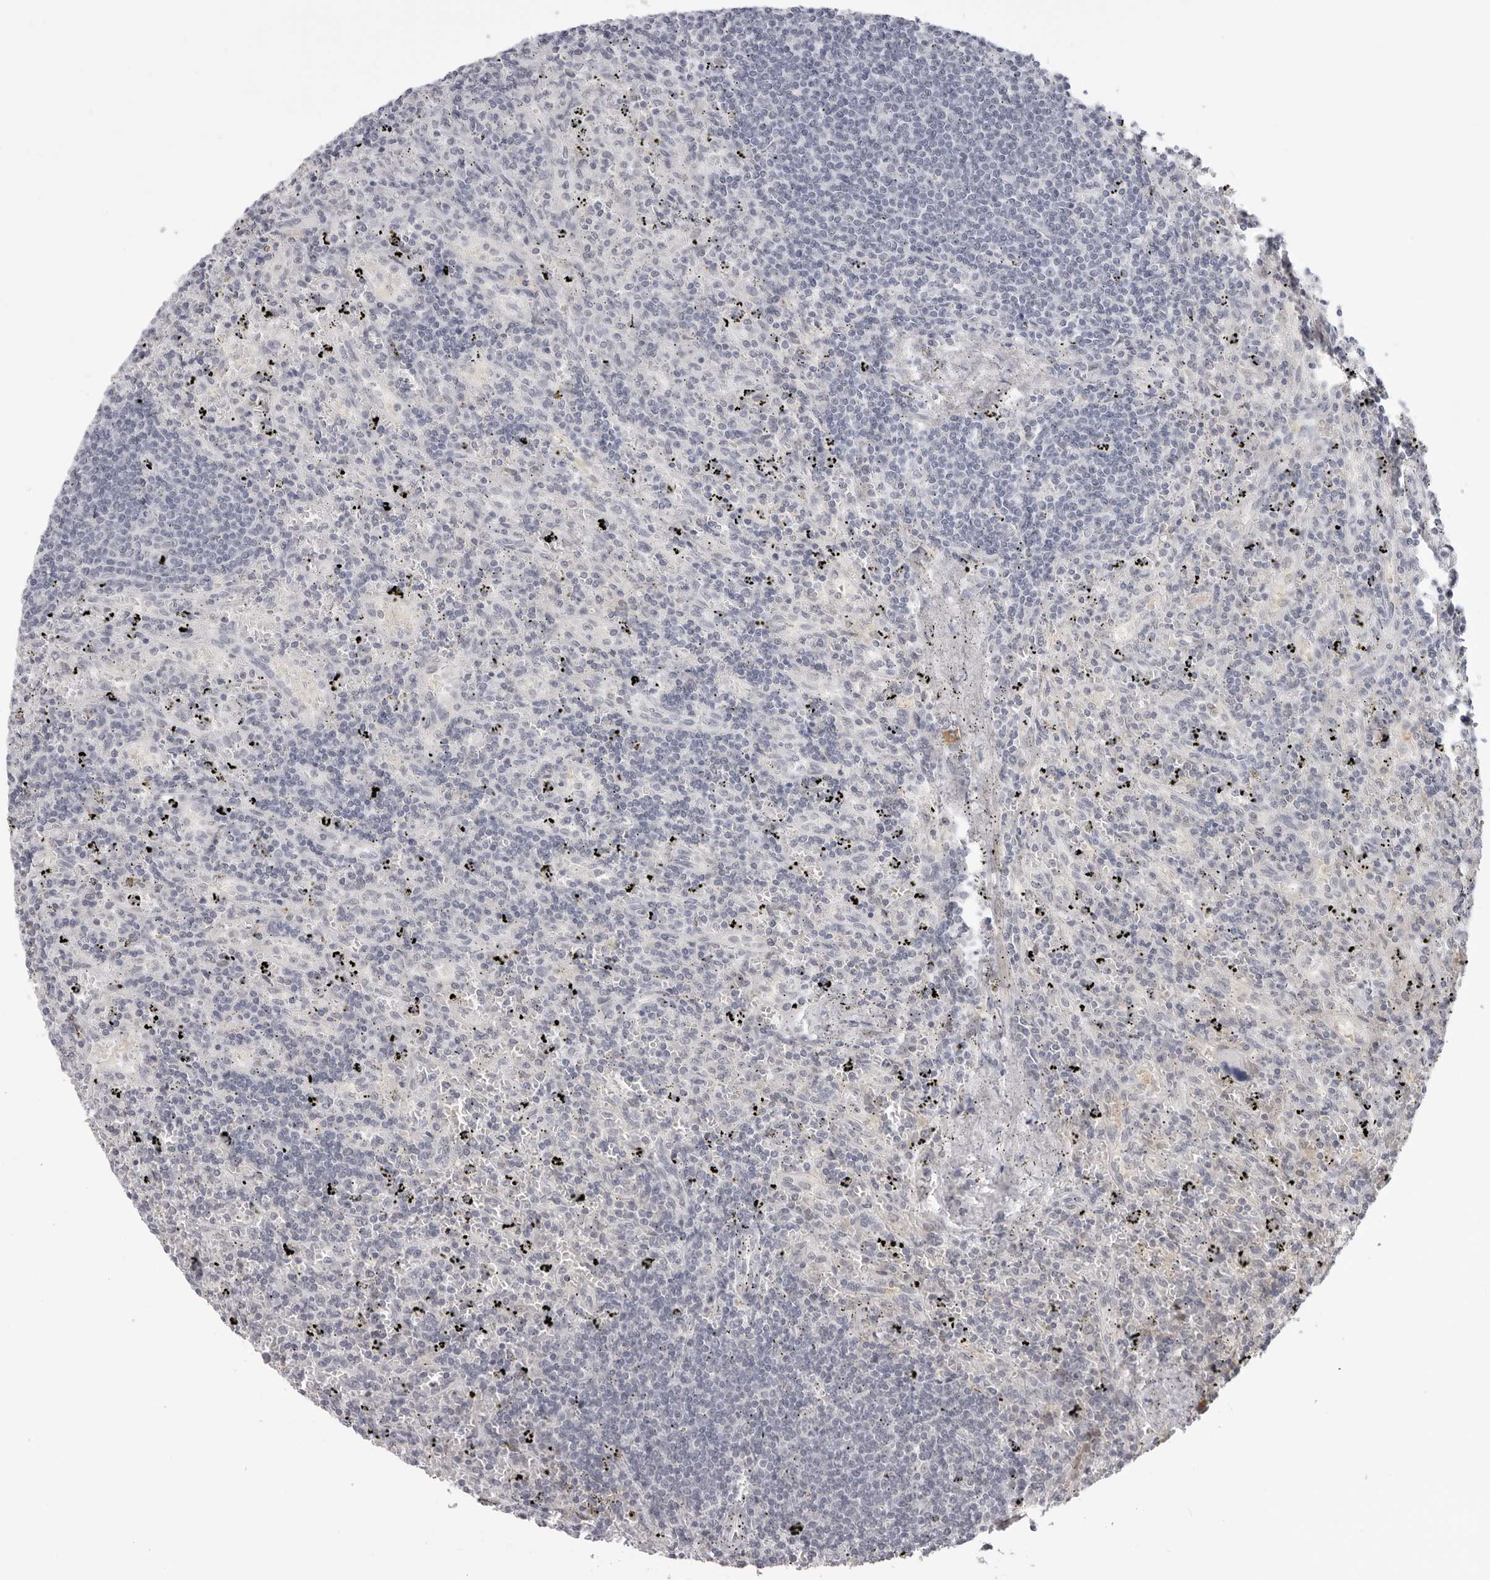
{"staining": {"intensity": "negative", "quantity": "none", "location": "none"}, "tissue": "lymphoma", "cell_type": "Tumor cells", "image_type": "cancer", "snomed": [{"axis": "morphology", "description": "Malignant lymphoma, non-Hodgkin's type, Low grade"}, {"axis": "topography", "description": "Spleen"}], "caption": "A high-resolution histopathology image shows immunohistochemistry (IHC) staining of malignant lymphoma, non-Hodgkin's type (low-grade), which displays no significant expression in tumor cells.", "gene": "SRGAP2", "patient": {"sex": "male", "age": 76}}